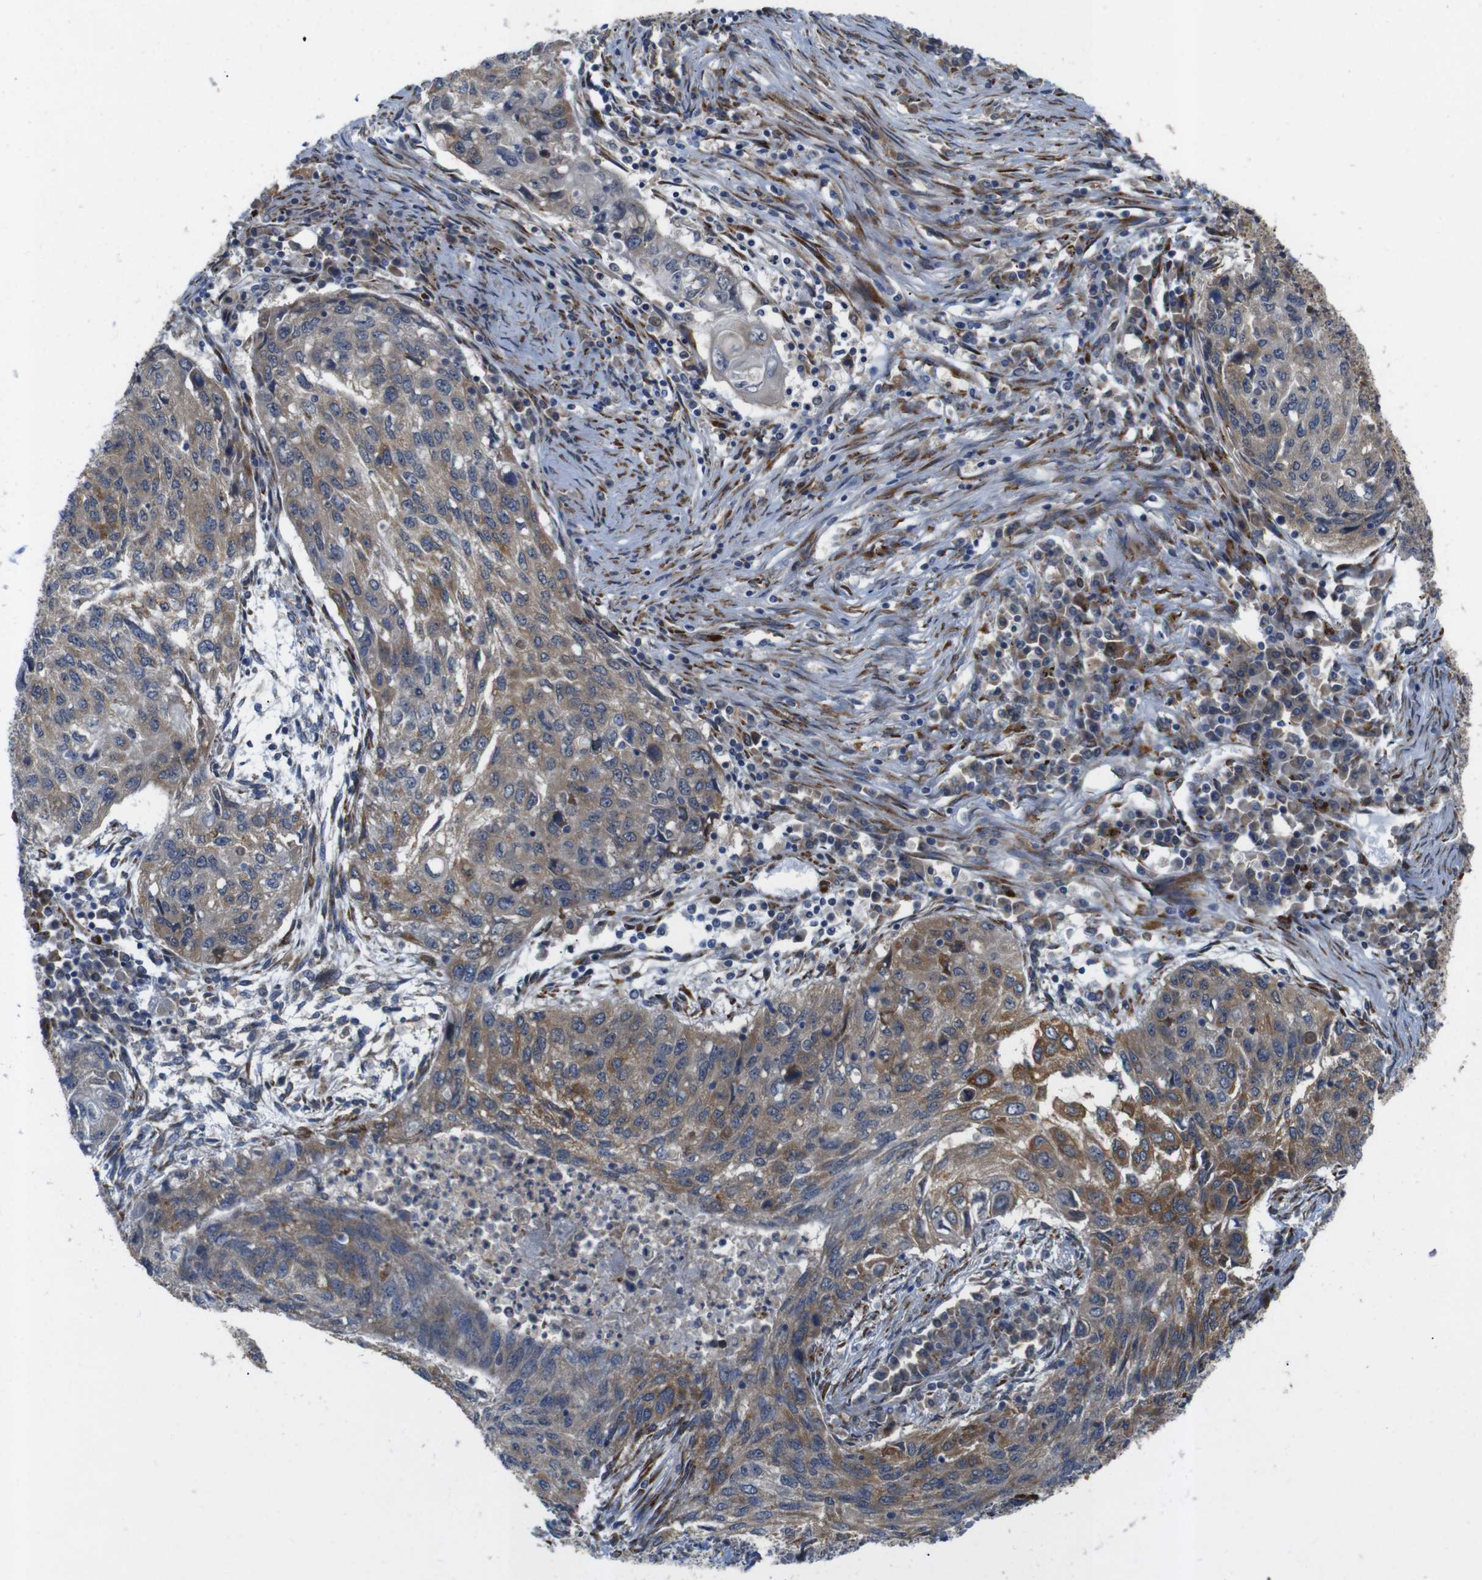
{"staining": {"intensity": "moderate", "quantity": ">75%", "location": "cytoplasmic/membranous"}, "tissue": "lung cancer", "cell_type": "Tumor cells", "image_type": "cancer", "snomed": [{"axis": "morphology", "description": "Squamous cell carcinoma, NOS"}, {"axis": "topography", "description": "Lung"}], "caption": "A high-resolution image shows immunohistochemistry staining of lung squamous cell carcinoma, which displays moderate cytoplasmic/membranous positivity in about >75% of tumor cells.", "gene": "P3H2", "patient": {"sex": "female", "age": 63}}